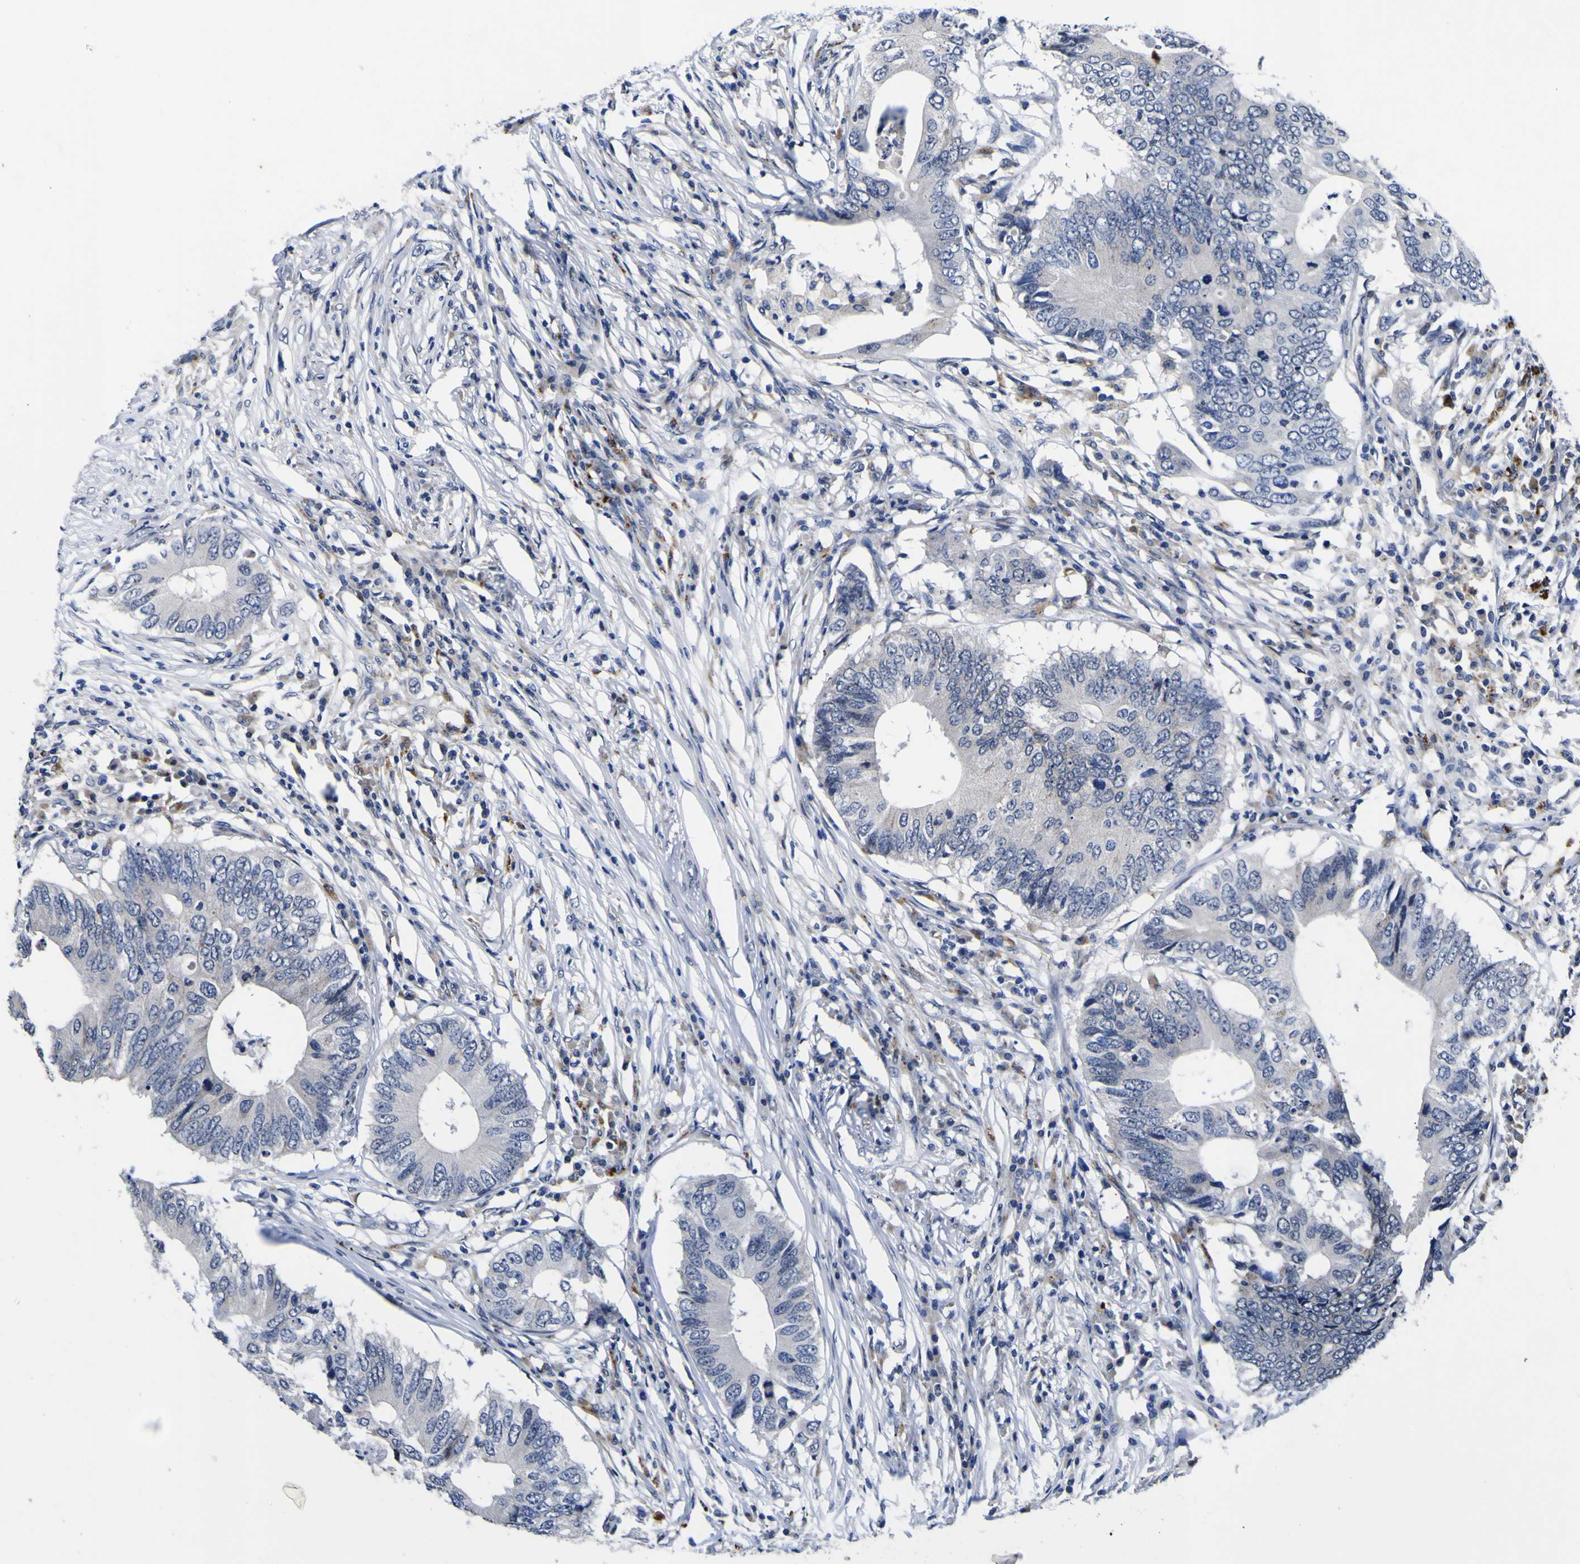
{"staining": {"intensity": "negative", "quantity": "none", "location": "none"}, "tissue": "colorectal cancer", "cell_type": "Tumor cells", "image_type": "cancer", "snomed": [{"axis": "morphology", "description": "Adenocarcinoma, NOS"}, {"axis": "topography", "description": "Colon"}], "caption": "The photomicrograph reveals no significant expression in tumor cells of colorectal cancer (adenocarcinoma).", "gene": "IGFLR1", "patient": {"sex": "male", "age": 71}}